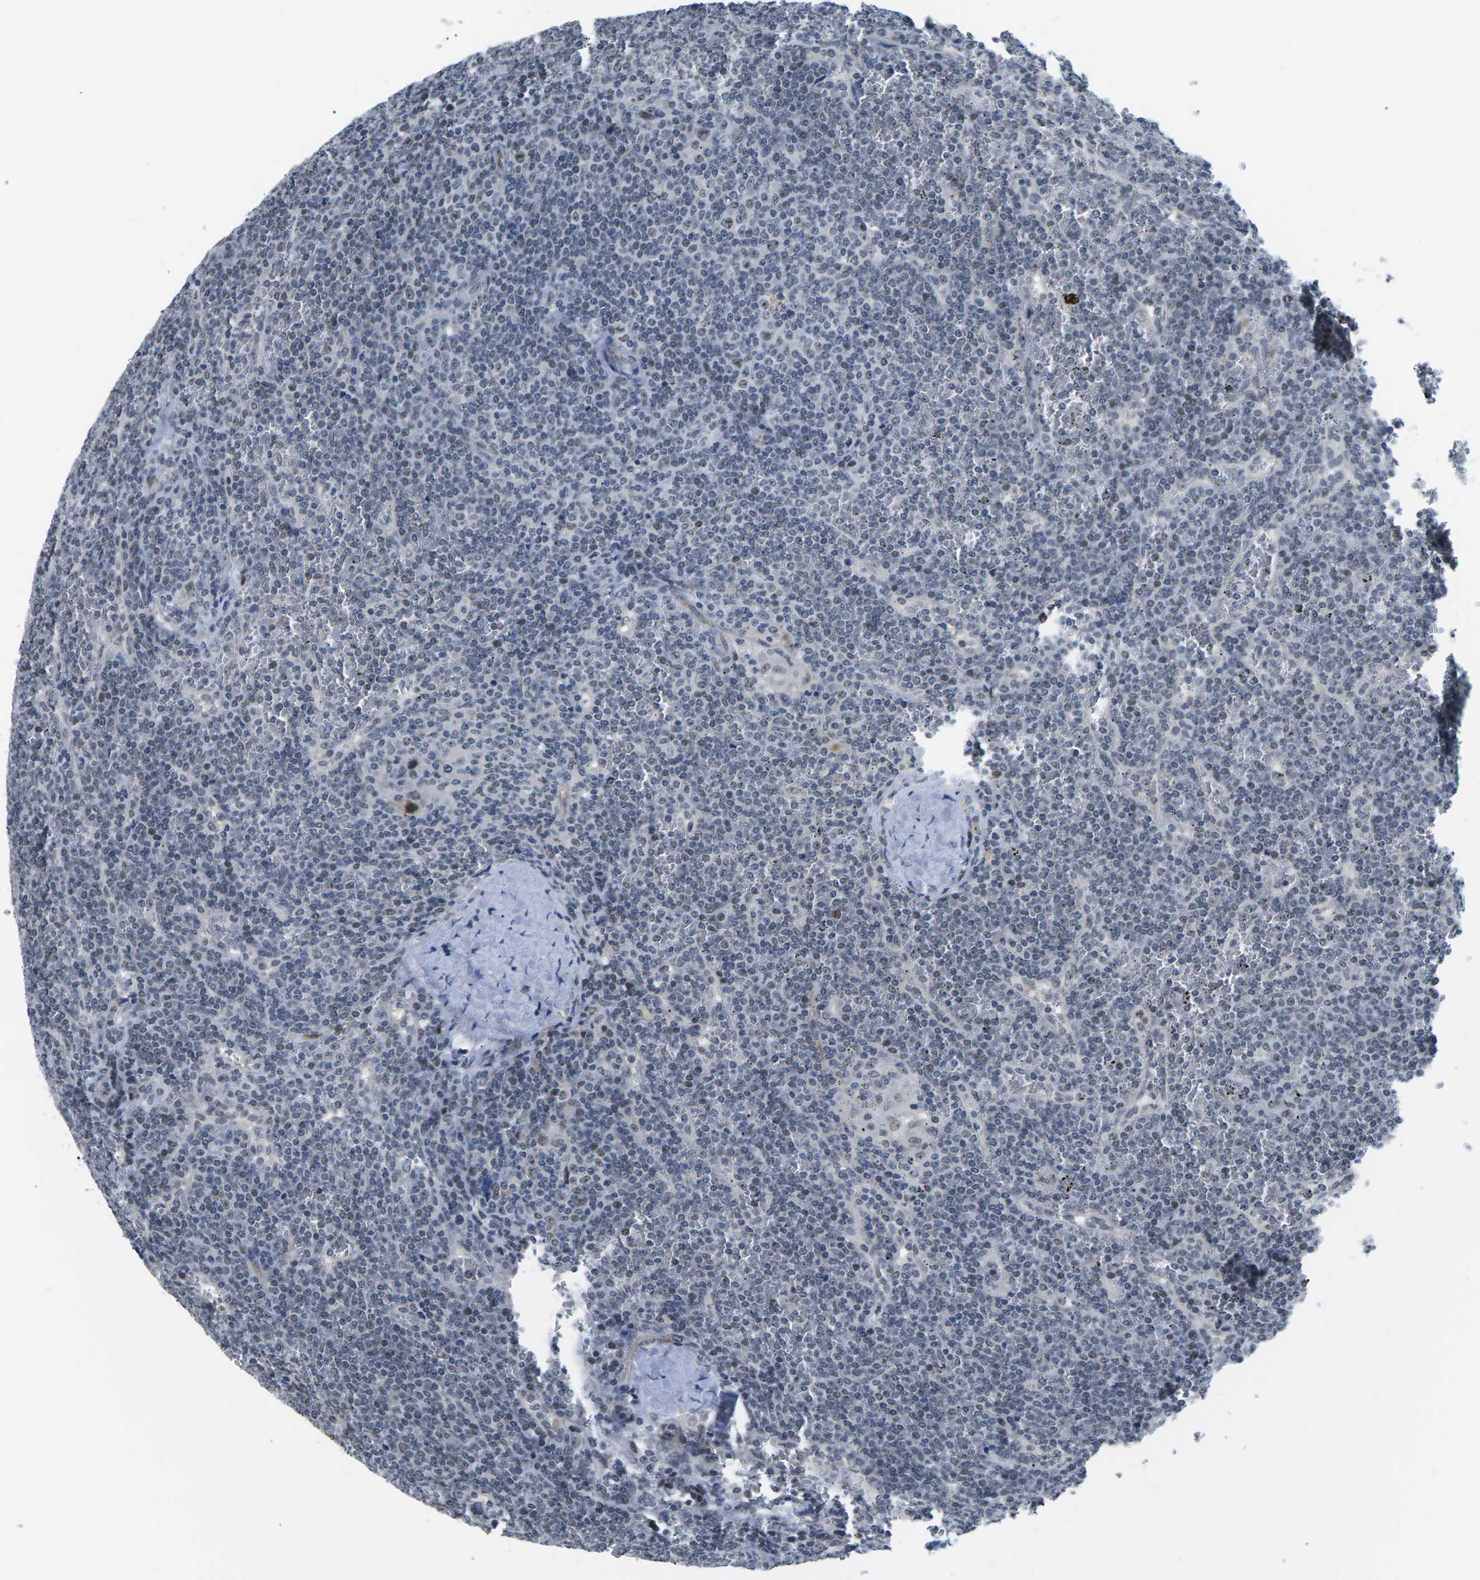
{"staining": {"intensity": "negative", "quantity": "none", "location": "none"}, "tissue": "lymphoma", "cell_type": "Tumor cells", "image_type": "cancer", "snomed": [{"axis": "morphology", "description": "Malignant lymphoma, non-Hodgkin's type, Low grade"}, {"axis": "topography", "description": "Spleen"}], "caption": "This histopathology image is of lymphoma stained with immunohistochemistry (IHC) to label a protein in brown with the nuclei are counter-stained blue. There is no staining in tumor cells.", "gene": "NSRP1", "patient": {"sex": "female", "age": 19}}